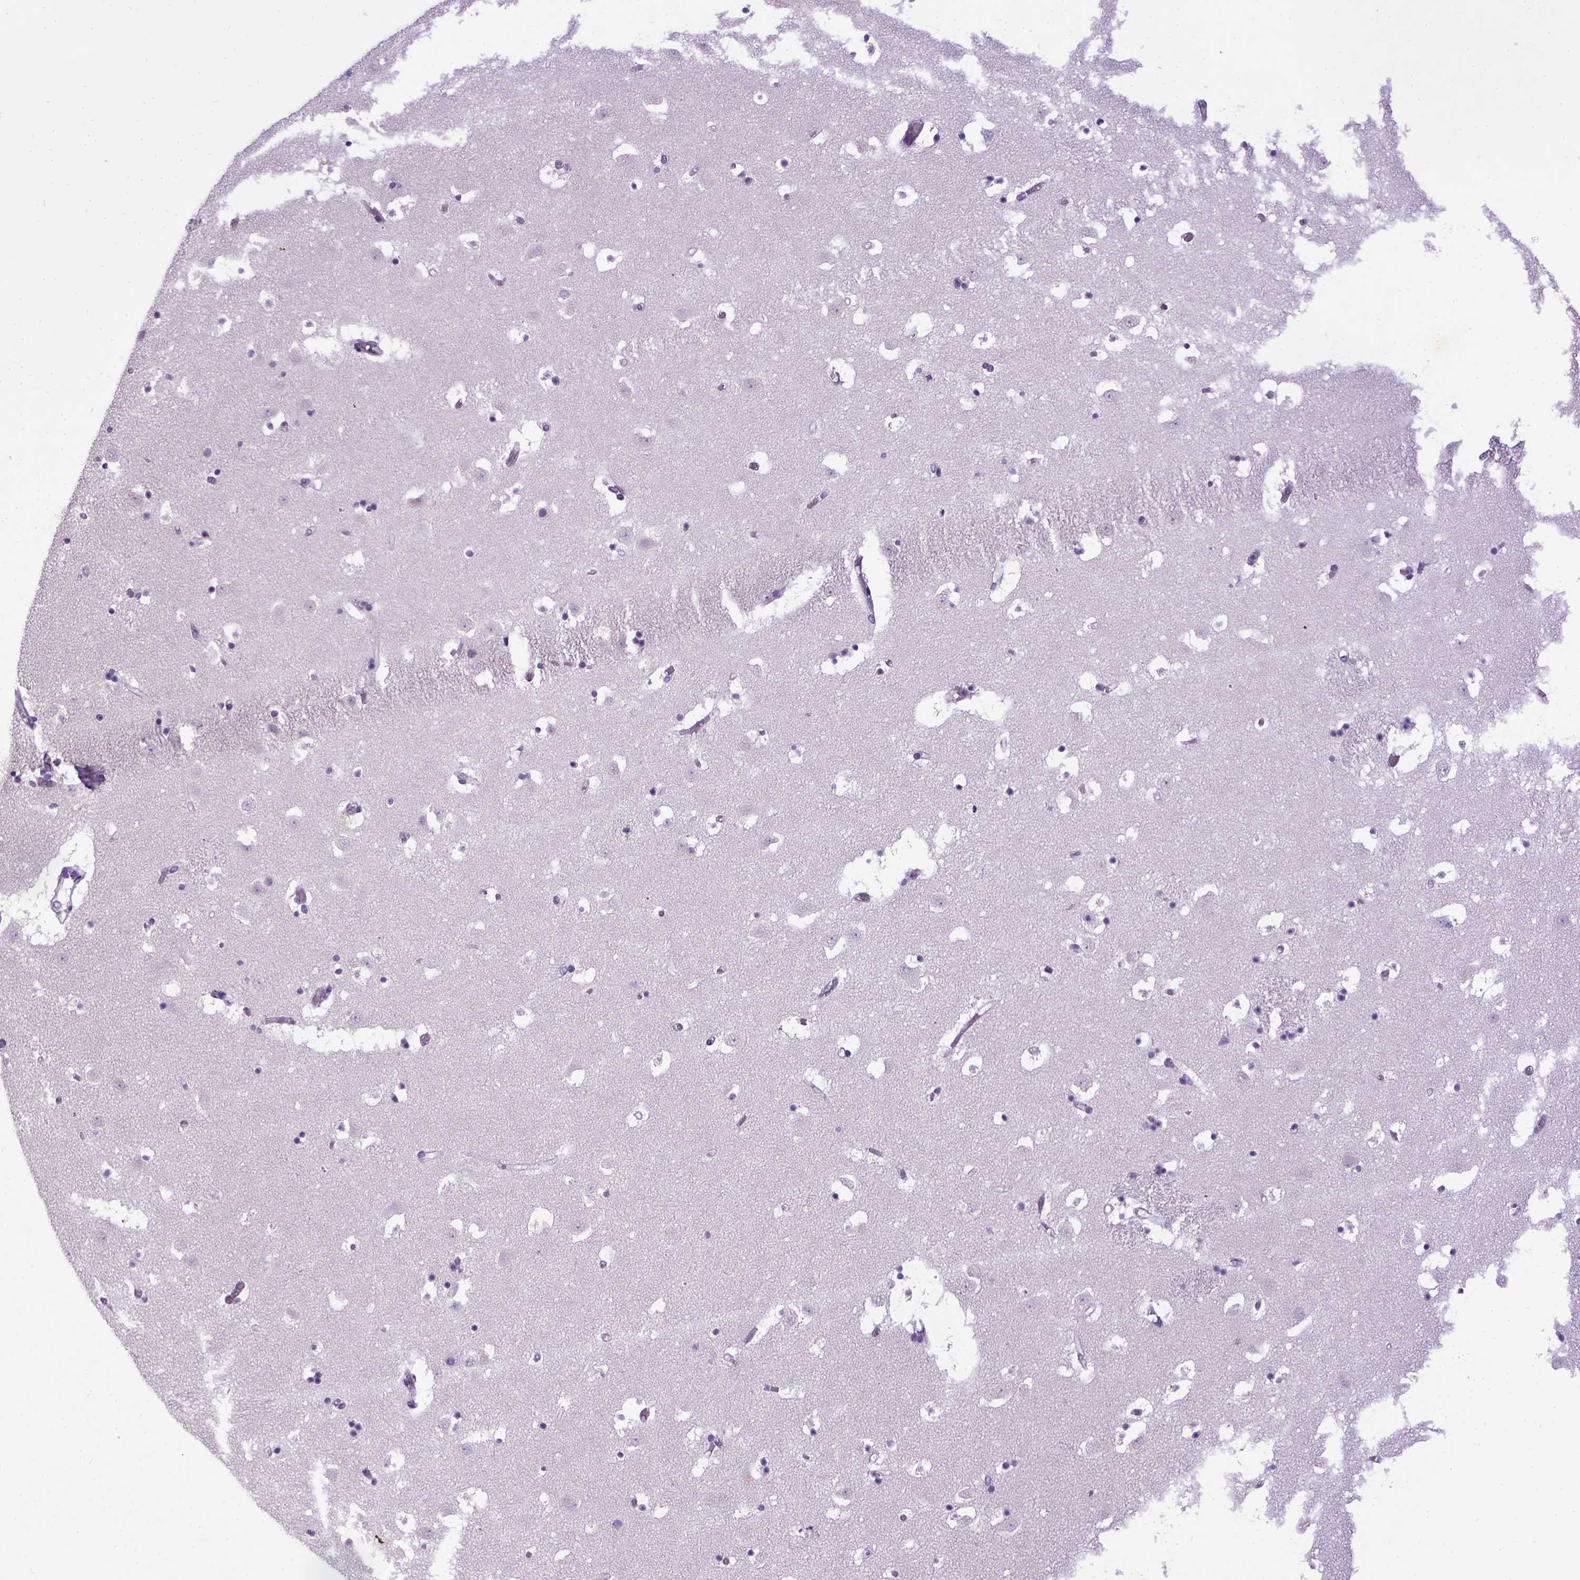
{"staining": {"intensity": "negative", "quantity": "none", "location": "none"}, "tissue": "caudate", "cell_type": "Glial cells", "image_type": "normal", "snomed": [{"axis": "morphology", "description": "Normal tissue, NOS"}, {"axis": "topography", "description": "Lateral ventricle wall"}], "caption": "Immunohistochemical staining of normal caudate demonstrates no significant staining in glial cells.", "gene": "CDH1", "patient": {"sex": "female", "age": 42}}